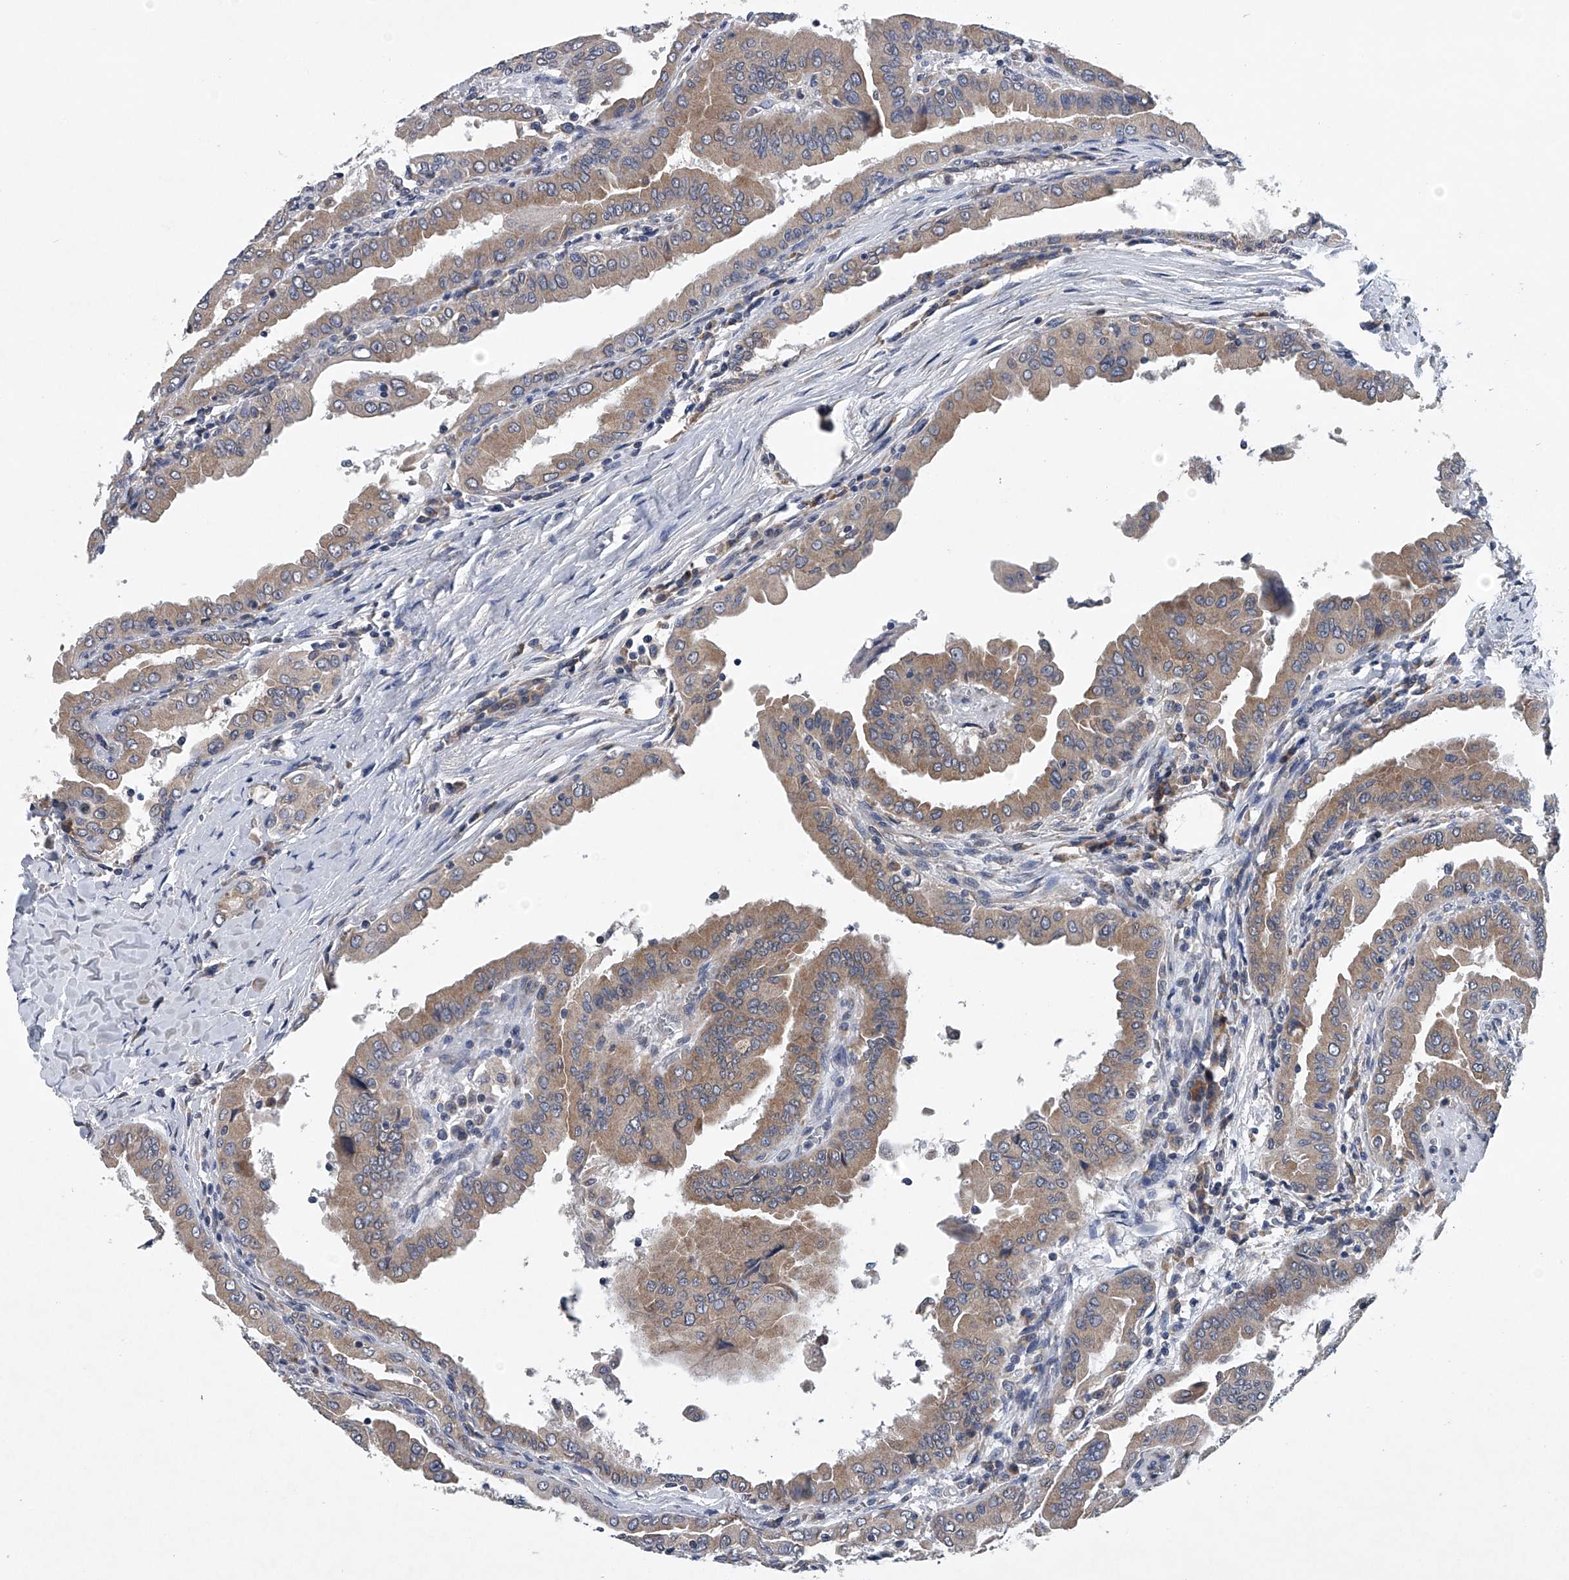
{"staining": {"intensity": "moderate", "quantity": ">75%", "location": "cytoplasmic/membranous"}, "tissue": "thyroid cancer", "cell_type": "Tumor cells", "image_type": "cancer", "snomed": [{"axis": "morphology", "description": "Papillary adenocarcinoma, NOS"}, {"axis": "topography", "description": "Thyroid gland"}], "caption": "A micrograph of papillary adenocarcinoma (thyroid) stained for a protein reveals moderate cytoplasmic/membranous brown staining in tumor cells.", "gene": "RNF5", "patient": {"sex": "male", "age": 33}}